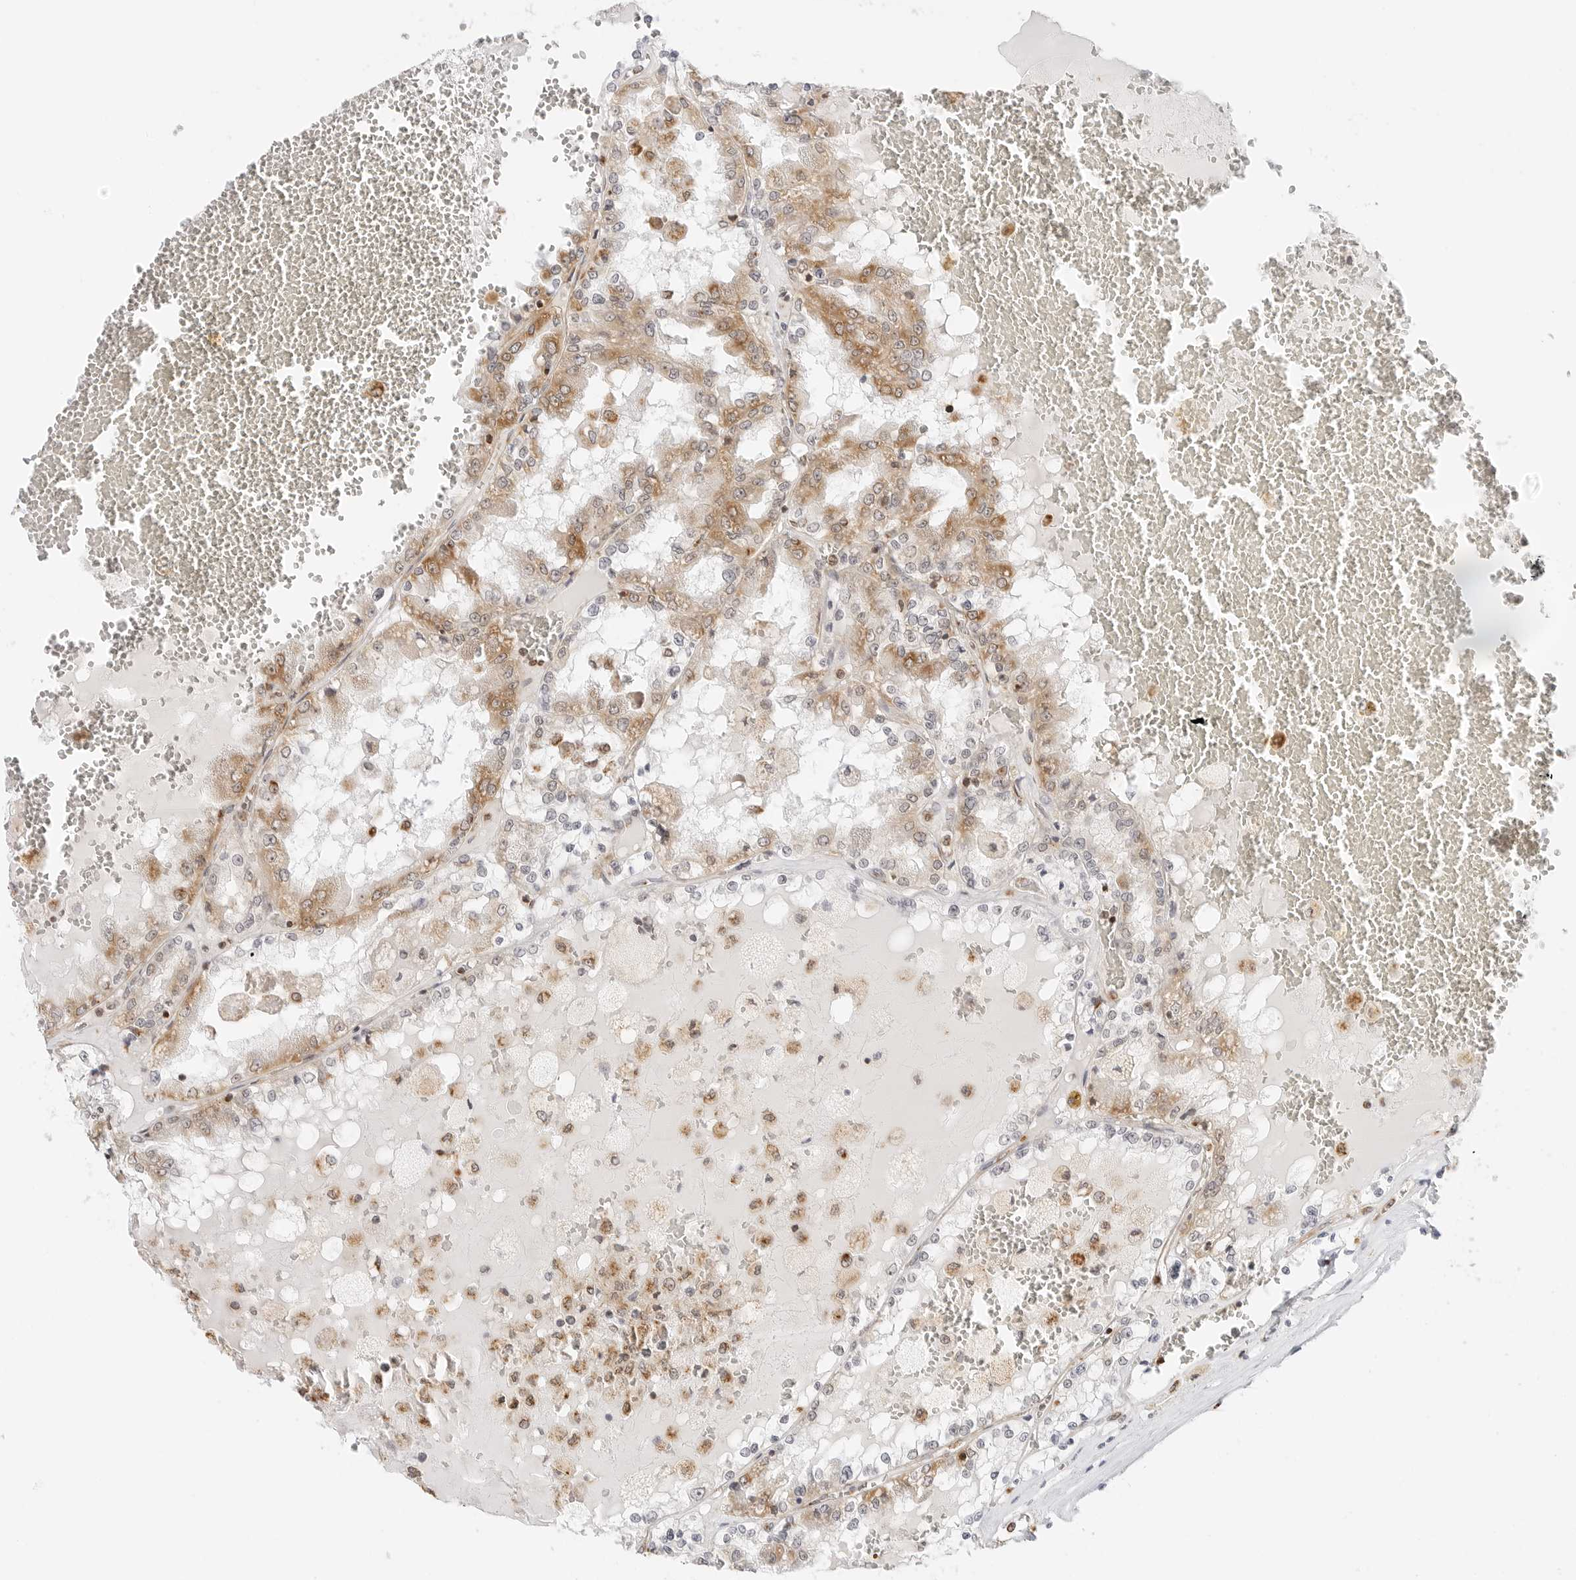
{"staining": {"intensity": "moderate", "quantity": "25%-75%", "location": "cytoplasmic/membranous"}, "tissue": "renal cancer", "cell_type": "Tumor cells", "image_type": "cancer", "snomed": [{"axis": "morphology", "description": "Adenocarcinoma, NOS"}, {"axis": "topography", "description": "Kidney"}], "caption": "About 25%-75% of tumor cells in renal cancer display moderate cytoplasmic/membranous protein expression as visualized by brown immunohistochemical staining.", "gene": "GORAB", "patient": {"sex": "female", "age": 56}}